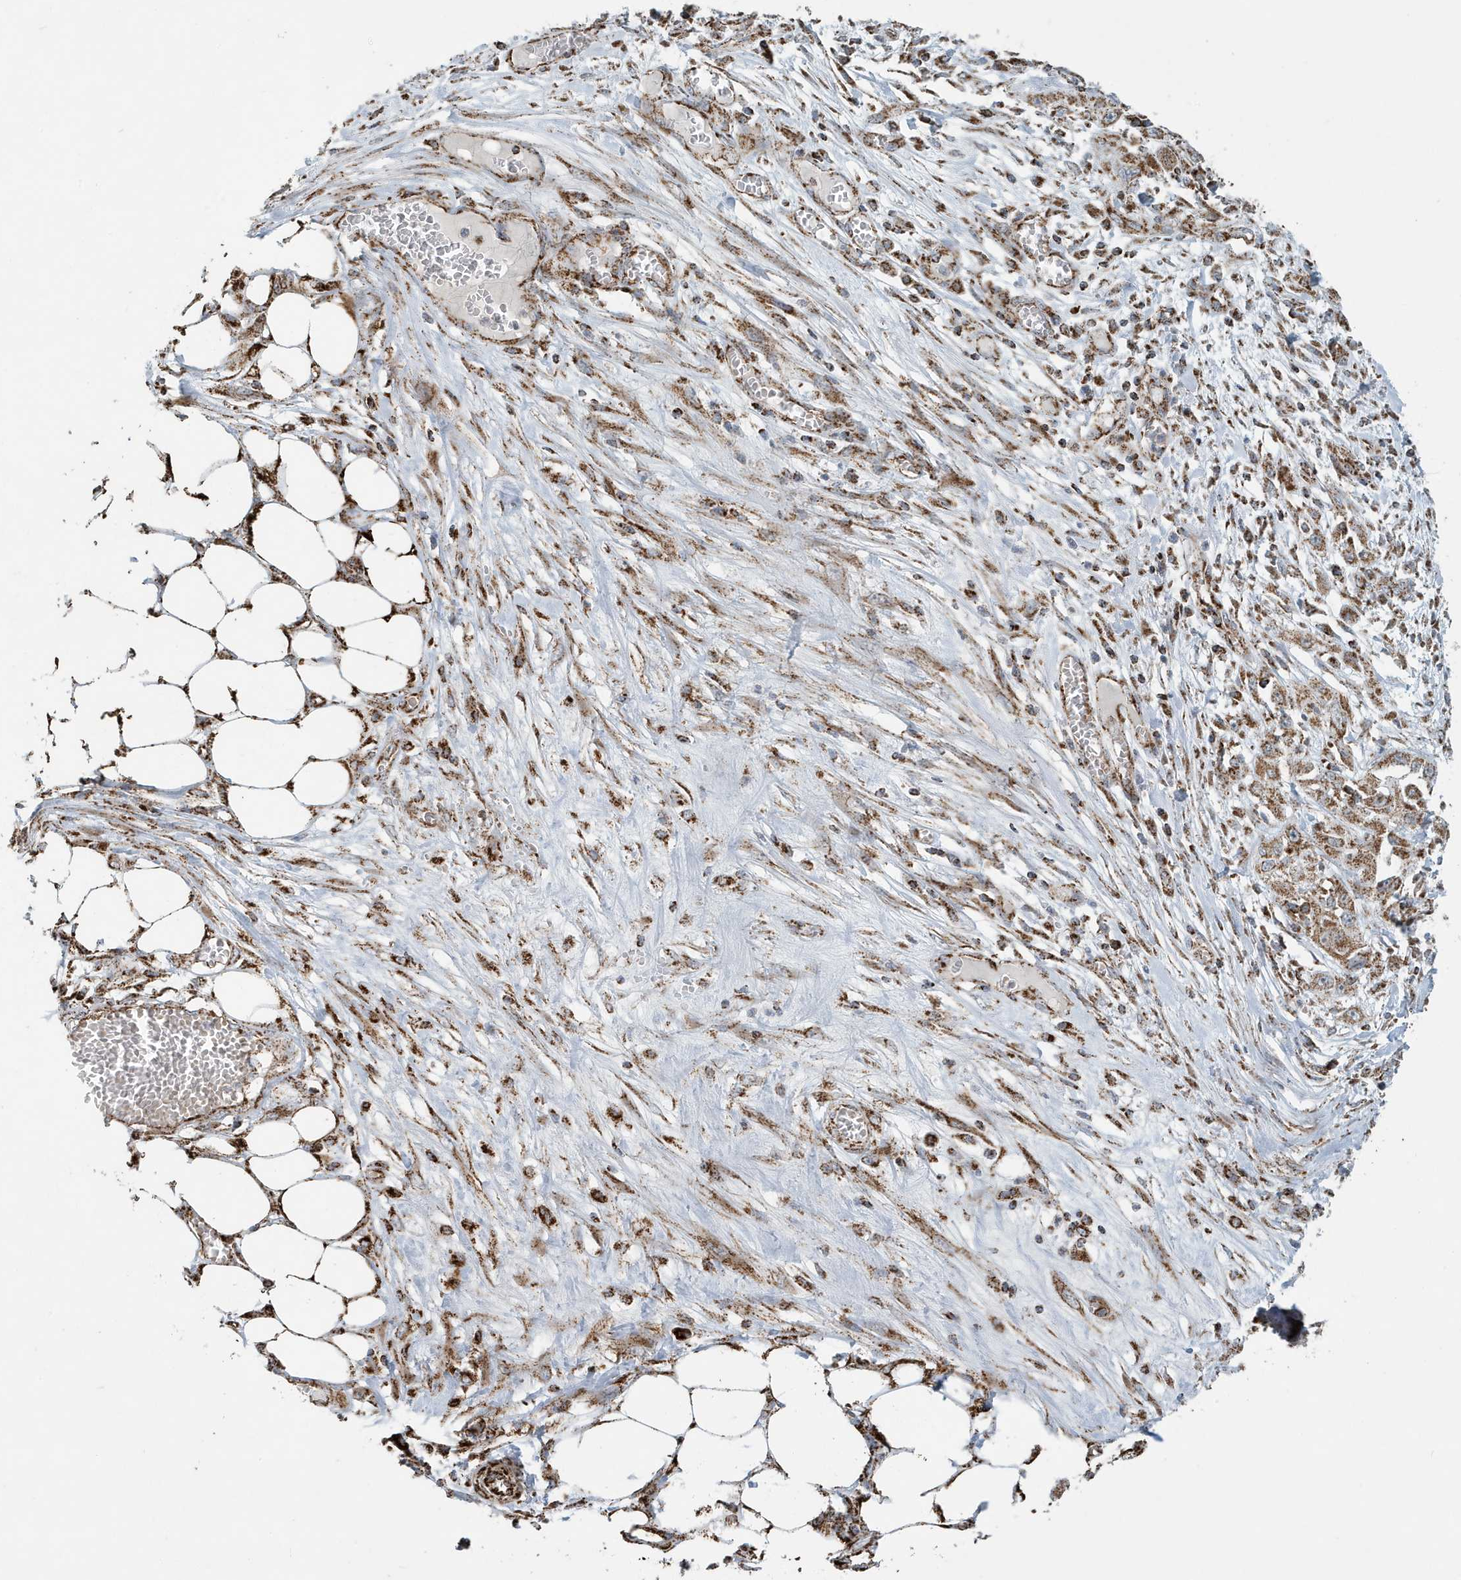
{"staining": {"intensity": "moderate", "quantity": ">75%", "location": "cytoplasmic/membranous"}, "tissue": "skin cancer", "cell_type": "Tumor cells", "image_type": "cancer", "snomed": [{"axis": "morphology", "description": "Squamous cell carcinoma, NOS"}, {"axis": "morphology", "description": "Squamous cell carcinoma, metastatic, NOS"}, {"axis": "topography", "description": "Skin"}, {"axis": "topography", "description": "Lymph node"}], "caption": "Protein expression analysis of human skin squamous cell carcinoma reveals moderate cytoplasmic/membranous staining in approximately >75% of tumor cells.", "gene": "MAN1A1", "patient": {"sex": "male", "age": 75}}